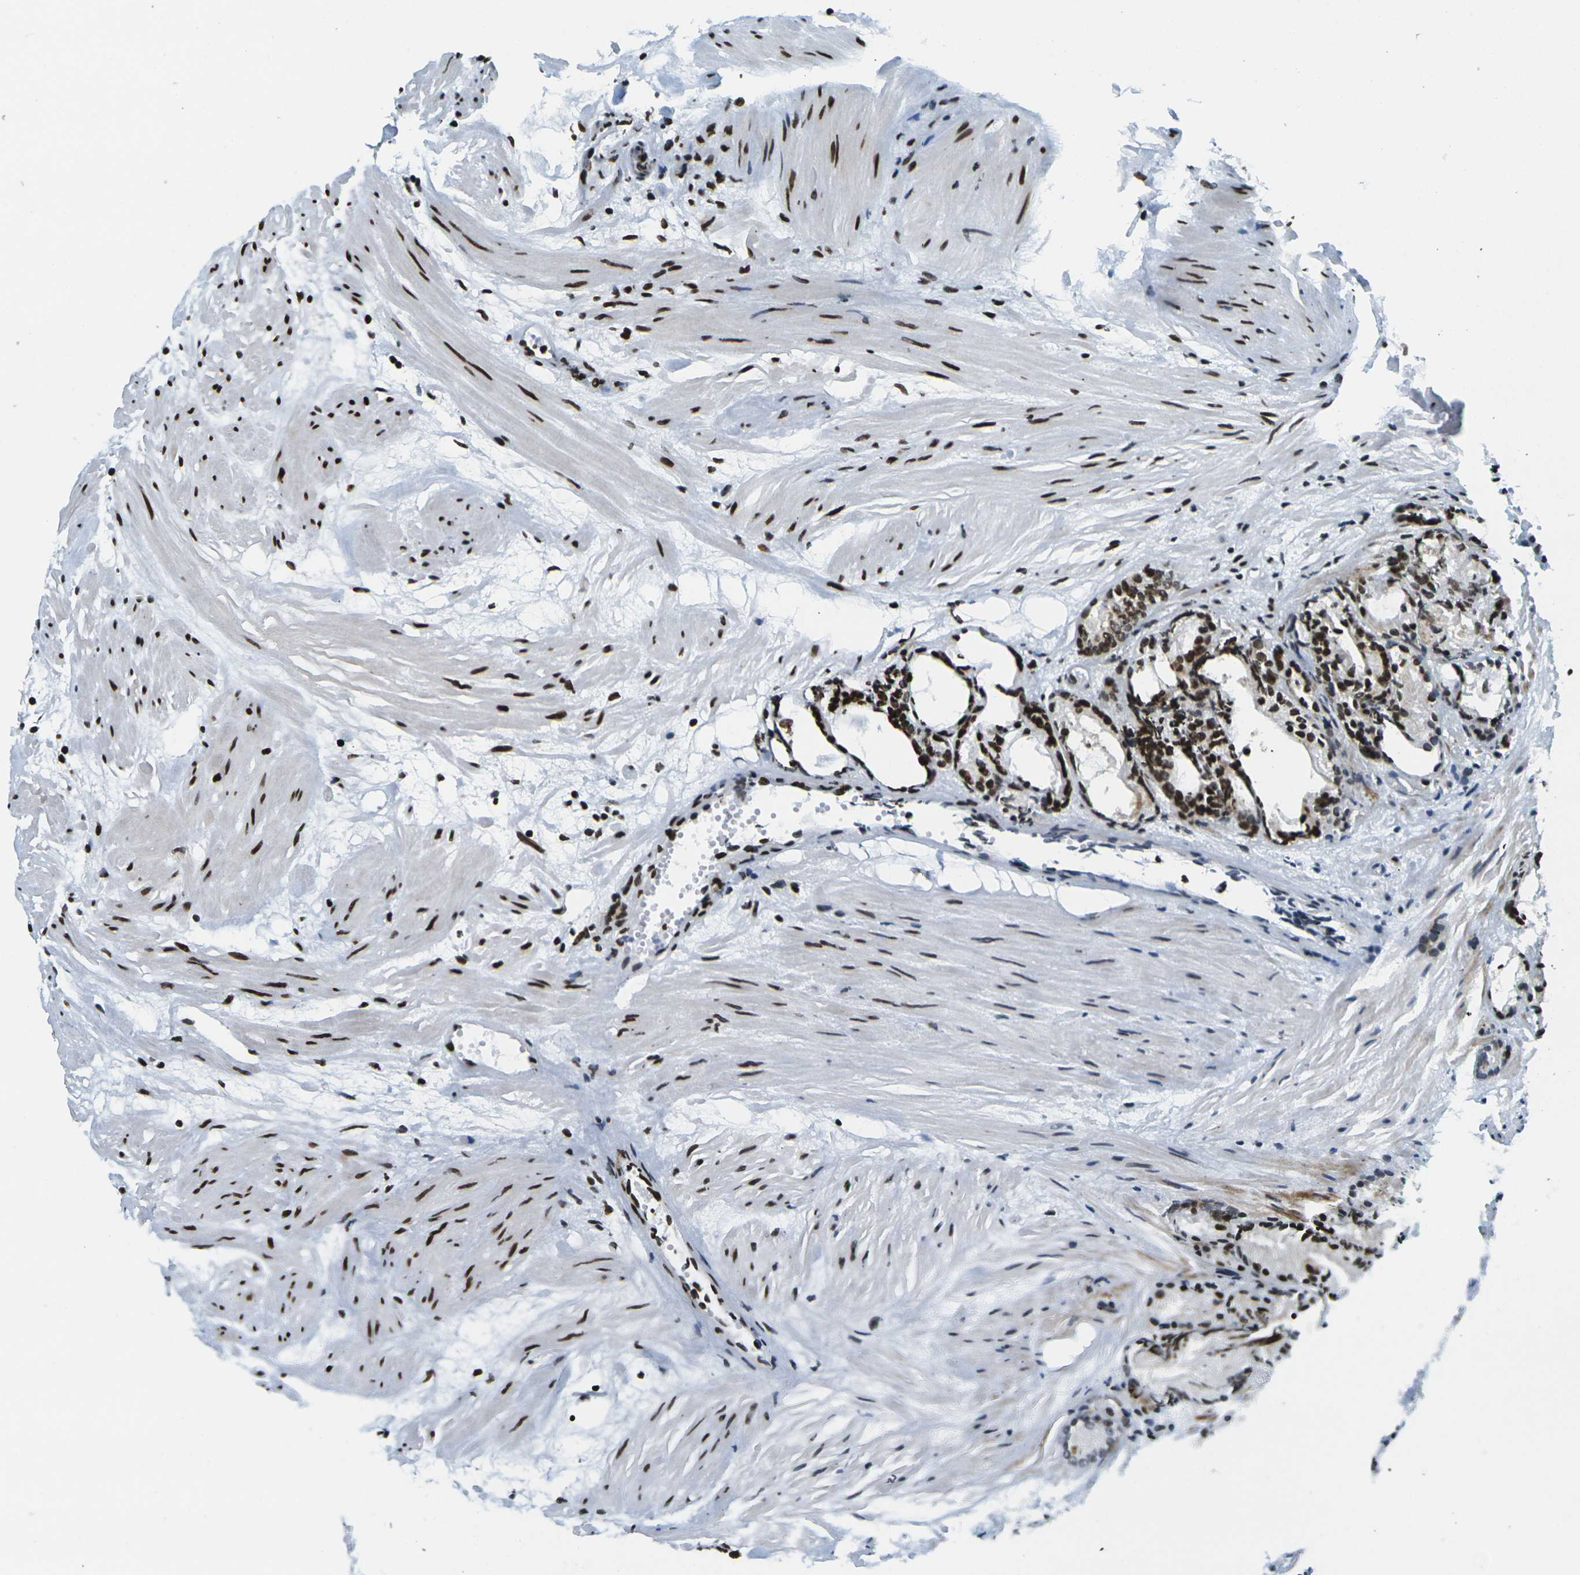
{"staining": {"intensity": "moderate", "quantity": ">75%", "location": "nuclear"}, "tissue": "prostate cancer", "cell_type": "Tumor cells", "image_type": "cancer", "snomed": [{"axis": "morphology", "description": "Adenocarcinoma, Low grade"}, {"axis": "topography", "description": "Prostate"}], "caption": "The image shows staining of prostate adenocarcinoma (low-grade), revealing moderate nuclear protein positivity (brown color) within tumor cells. (IHC, brightfield microscopy, high magnification).", "gene": "H3-3A", "patient": {"sex": "male", "age": 72}}